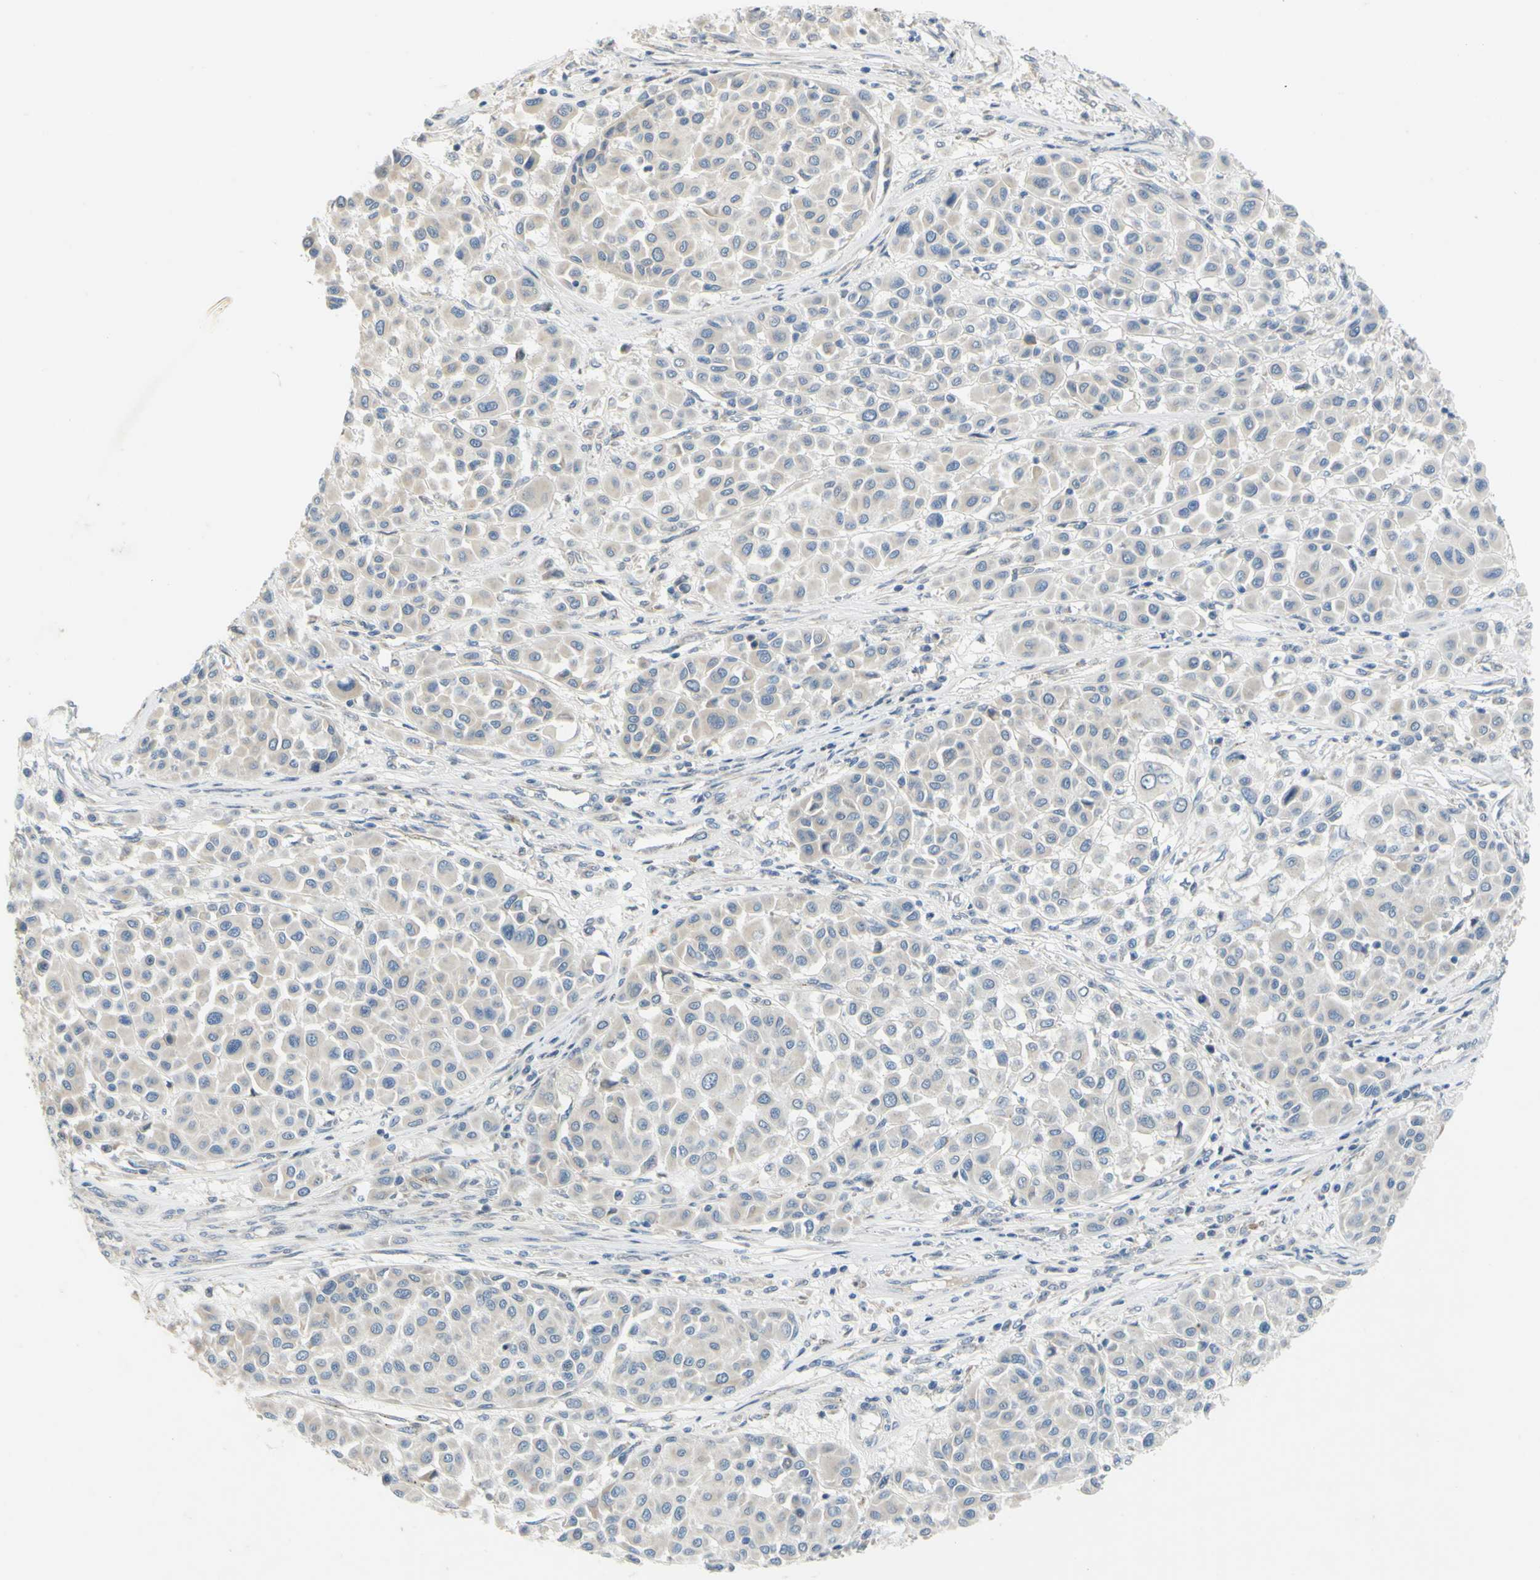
{"staining": {"intensity": "weak", "quantity": ">75%", "location": "cytoplasmic/membranous"}, "tissue": "melanoma", "cell_type": "Tumor cells", "image_type": "cancer", "snomed": [{"axis": "morphology", "description": "Malignant melanoma, Metastatic site"}, {"axis": "topography", "description": "Soft tissue"}], "caption": "A brown stain shows weak cytoplasmic/membranous positivity of a protein in melanoma tumor cells.", "gene": "CCNB2", "patient": {"sex": "male", "age": 41}}